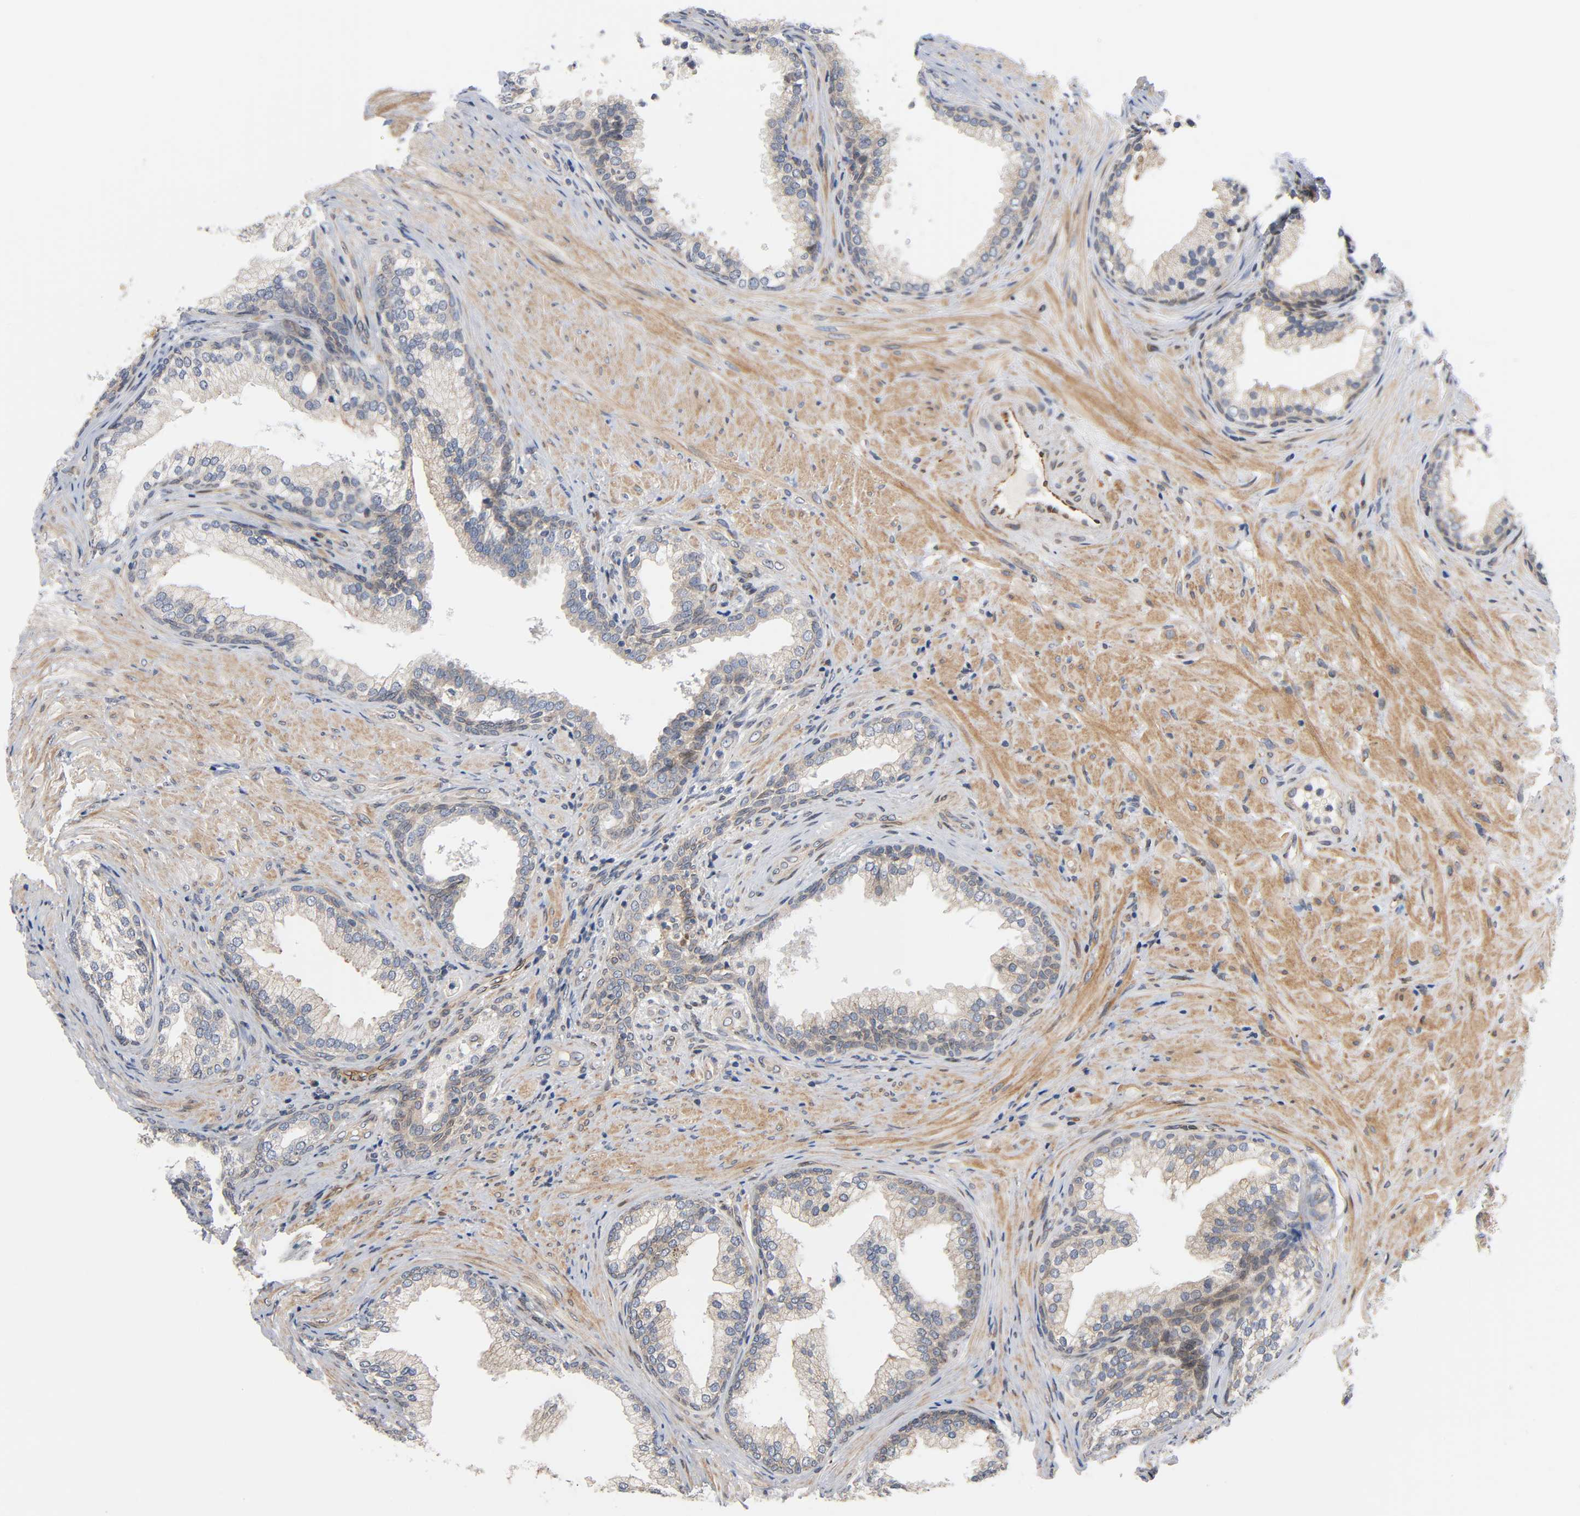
{"staining": {"intensity": "weak", "quantity": "25%-75%", "location": "cytoplasmic/membranous"}, "tissue": "prostate", "cell_type": "Glandular cells", "image_type": "normal", "snomed": [{"axis": "morphology", "description": "Normal tissue, NOS"}, {"axis": "topography", "description": "Prostate"}], "caption": "Immunohistochemistry (IHC) staining of benign prostate, which displays low levels of weak cytoplasmic/membranous expression in about 25%-75% of glandular cells indicating weak cytoplasmic/membranous protein staining. The staining was performed using DAB (3,3'-diaminobenzidine) (brown) for protein detection and nuclei were counterstained in hematoxylin (blue).", "gene": "ASB6", "patient": {"sex": "male", "age": 76}}